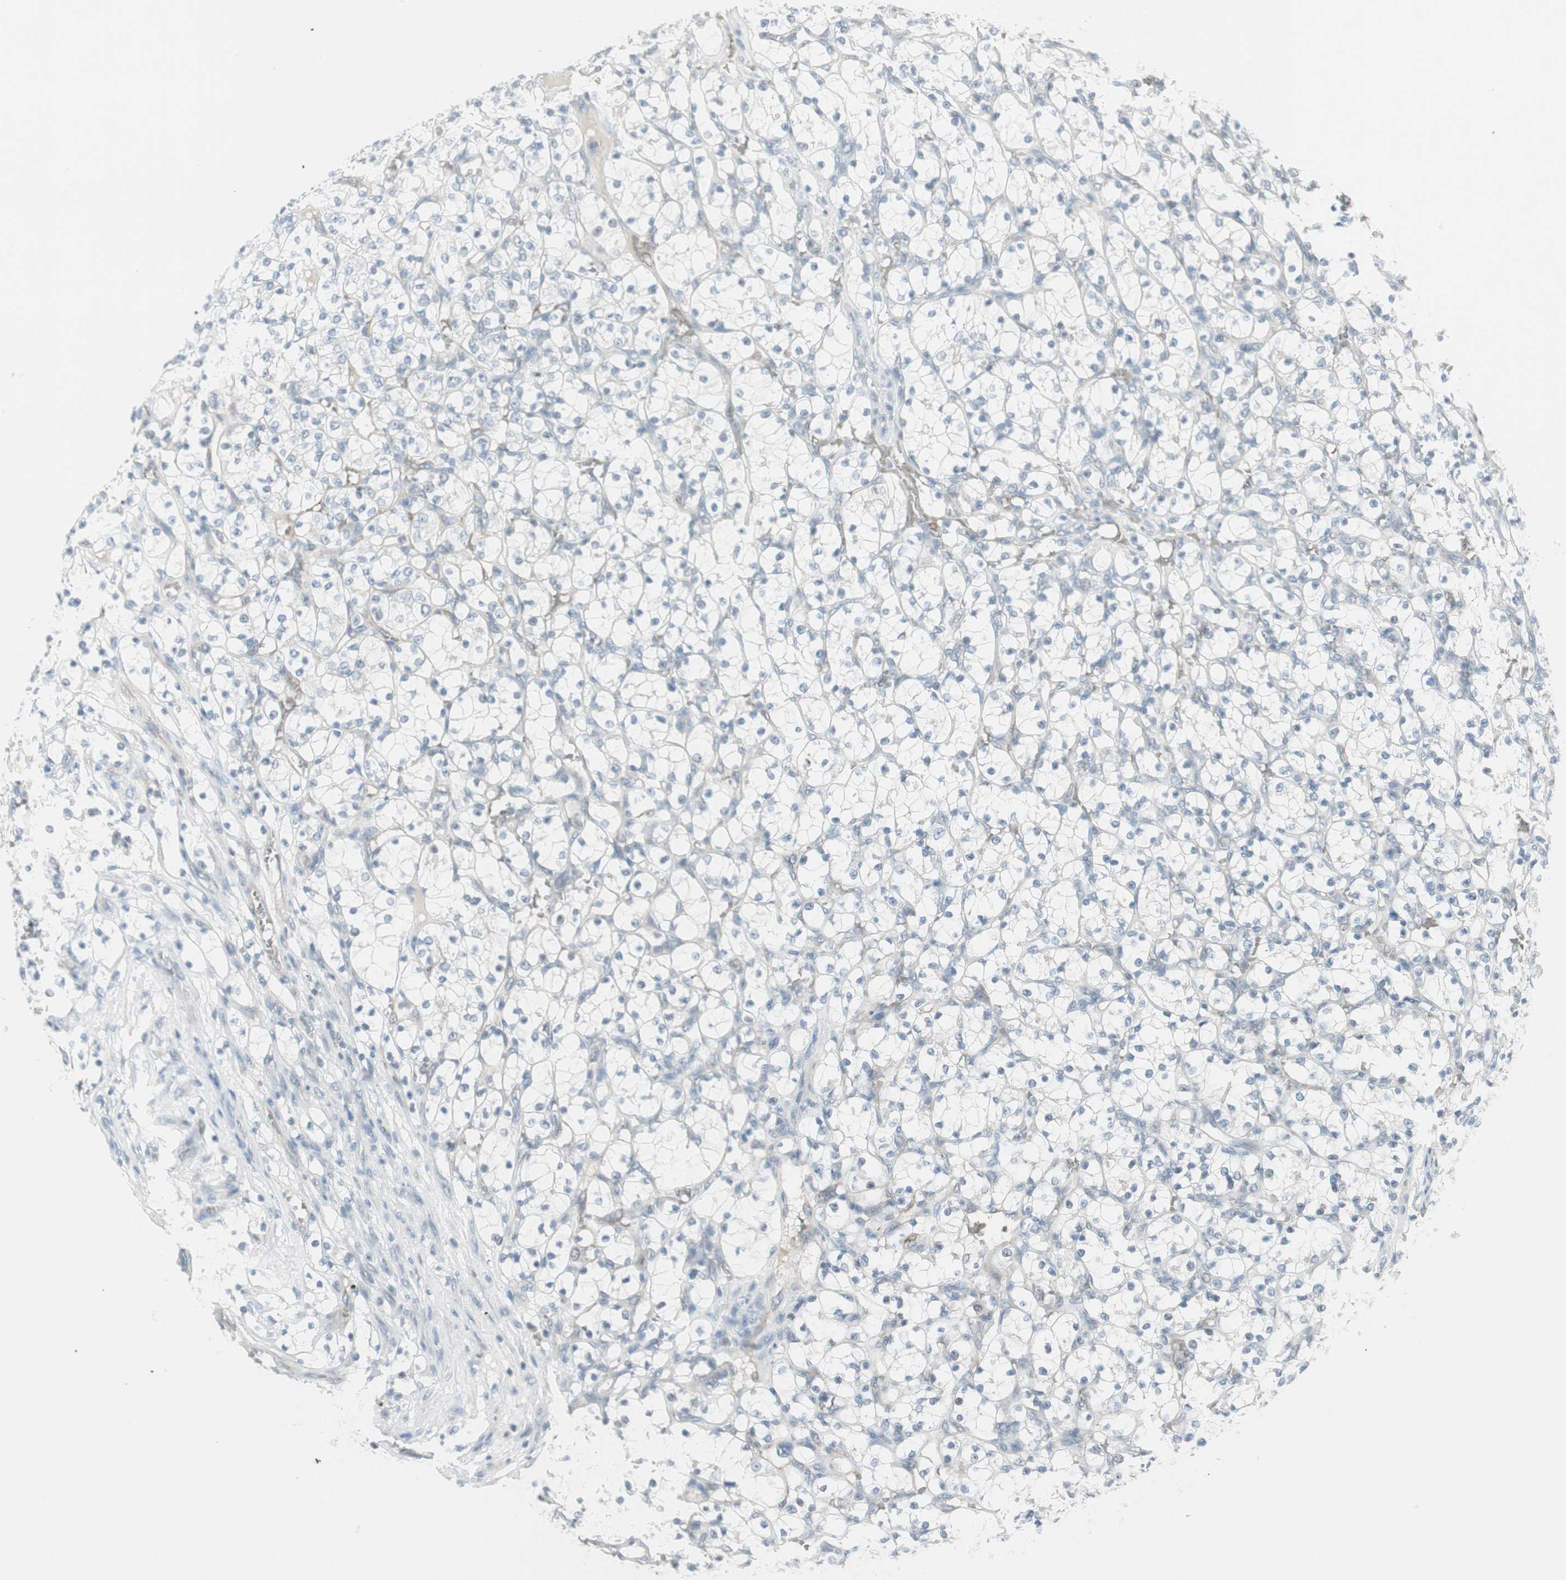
{"staining": {"intensity": "negative", "quantity": "none", "location": "none"}, "tissue": "renal cancer", "cell_type": "Tumor cells", "image_type": "cancer", "snomed": [{"axis": "morphology", "description": "Adenocarcinoma, NOS"}, {"axis": "topography", "description": "Kidney"}], "caption": "Protein analysis of adenocarcinoma (renal) shows no significant expression in tumor cells.", "gene": "MAP4K1", "patient": {"sex": "female", "age": 69}}